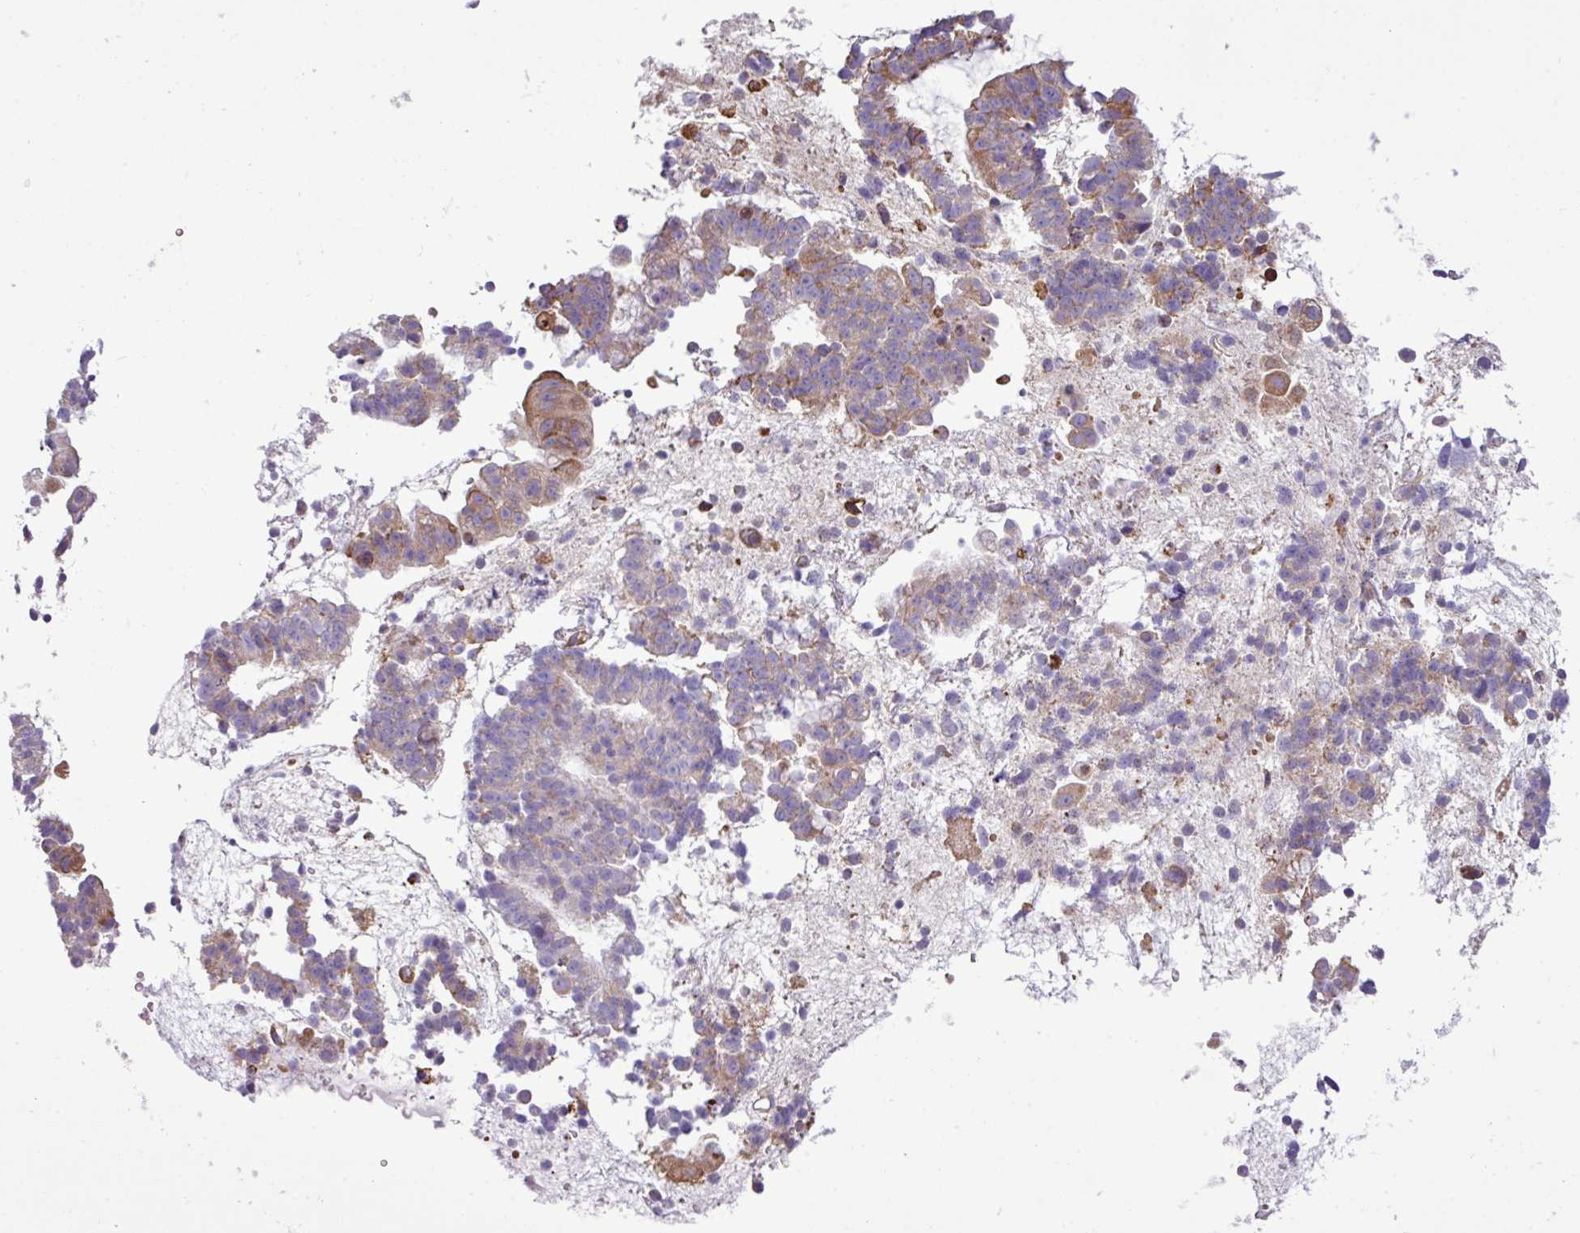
{"staining": {"intensity": "moderate", "quantity": "<25%", "location": "cytoplasmic/membranous"}, "tissue": "endometrial cancer", "cell_type": "Tumor cells", "image_type": "cancer", "snomed": [{"axis": "morphology", "description": "Adenocarcinoma, NOS"}, {"axis": "topography", "description": "Endometrium"}], "caption": "Endometrial adenocarcinoma tissue exhibits moderate cytoplasmic/membranous staining in approximately <25% of tumor cells", "gene": "ZSCAN5A", "patient": {"sex": "female", "age": 76}}